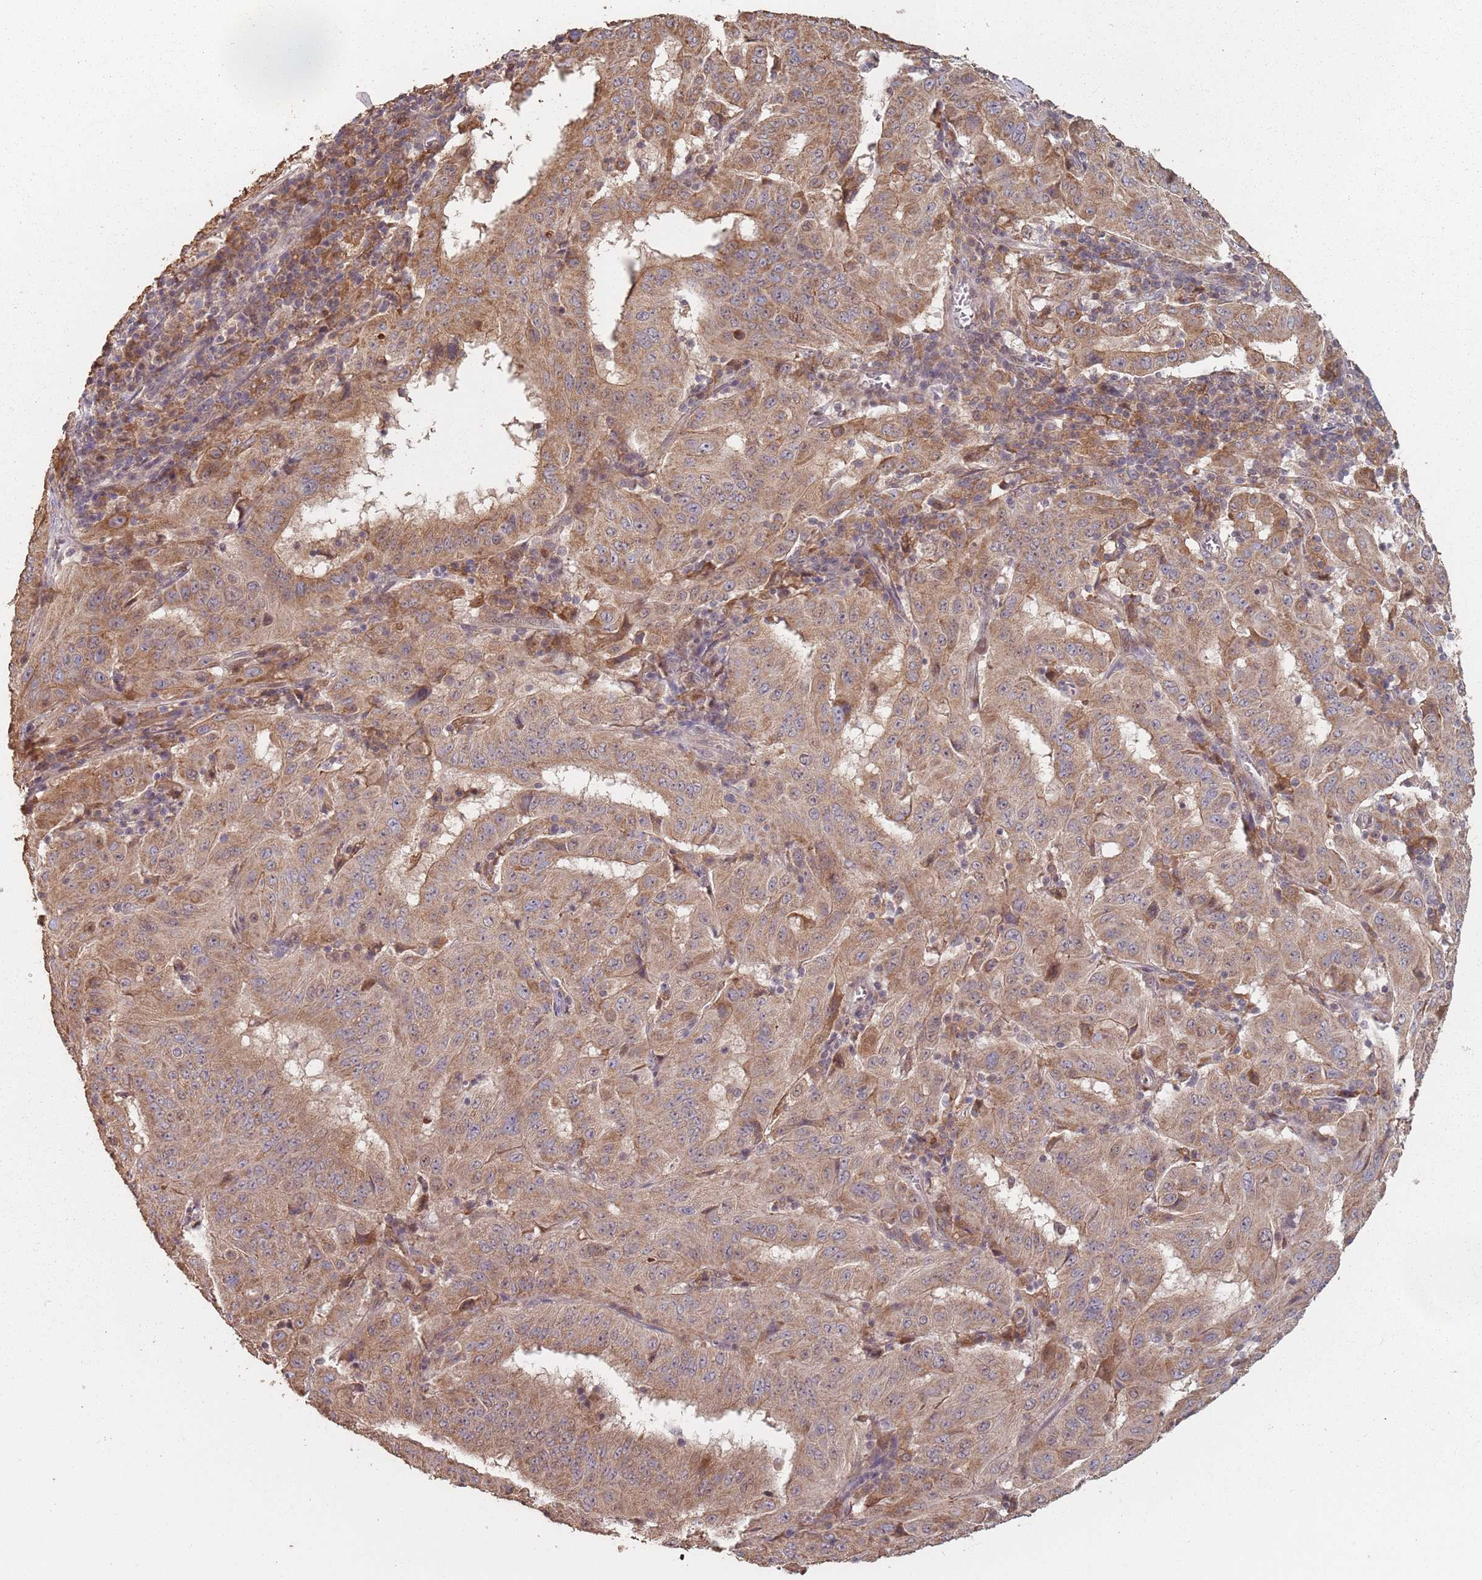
{"staining": {"intensity": "moderate", "quantity": ">75%", "location": "cytoplasmic/membranous"}, "tissue": "pancreatic cancer", "cell_type": "Tumor cells", "image_type": "cancer", "snomed": [{"axis": "morphology", "description": "Adenocarcinoma, NOS"}, {"axis": "topography", "description": "Pancreas"}], "caption": "About >75% of tumor cells in human adenocarcinoma (pancreatic) reveal moderate cytoplasmic/membranous protein expression as visualized by brown immunohistochemical staining.", "gene": "VPS52", "patient": {"sex": "male", "age": 63}}